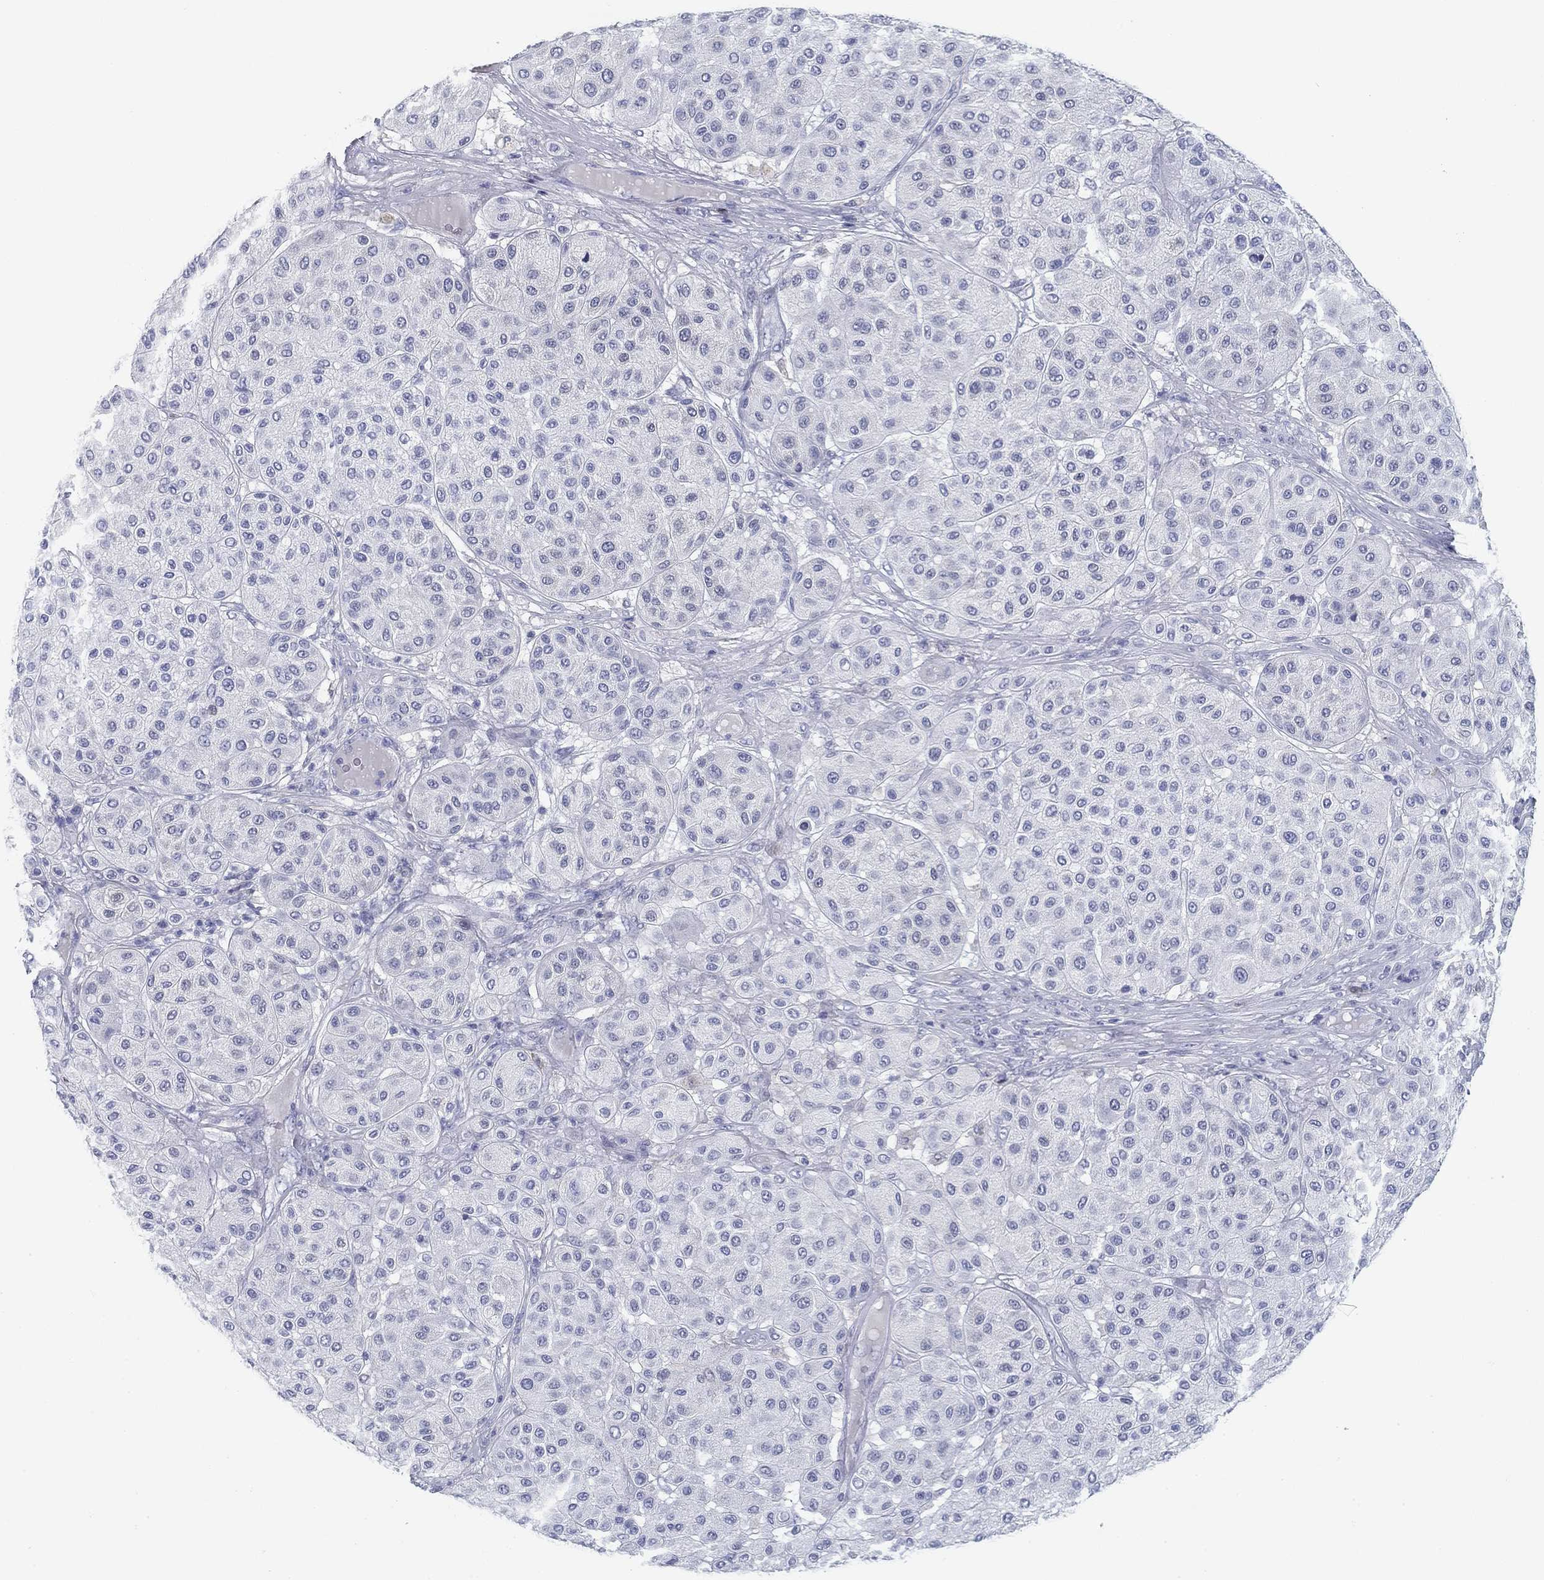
{"staining": {"intensity": "negative", "quantity": "none", "location": "none"}, "tissue": "melanoma", "cell_type": "Tumor cells", "image_type": "cancer", "snomed": [{"axis": "morphology", "description": "Malignant melanoma, Metastatic site"}, {"axis": "topography", "description": "Smooth muscle"}], "caption": "Tumor cells are negative for protein expression in human melanoma.", "gene": "CD79B", "patient": {"sex": "male", "age": 41}}